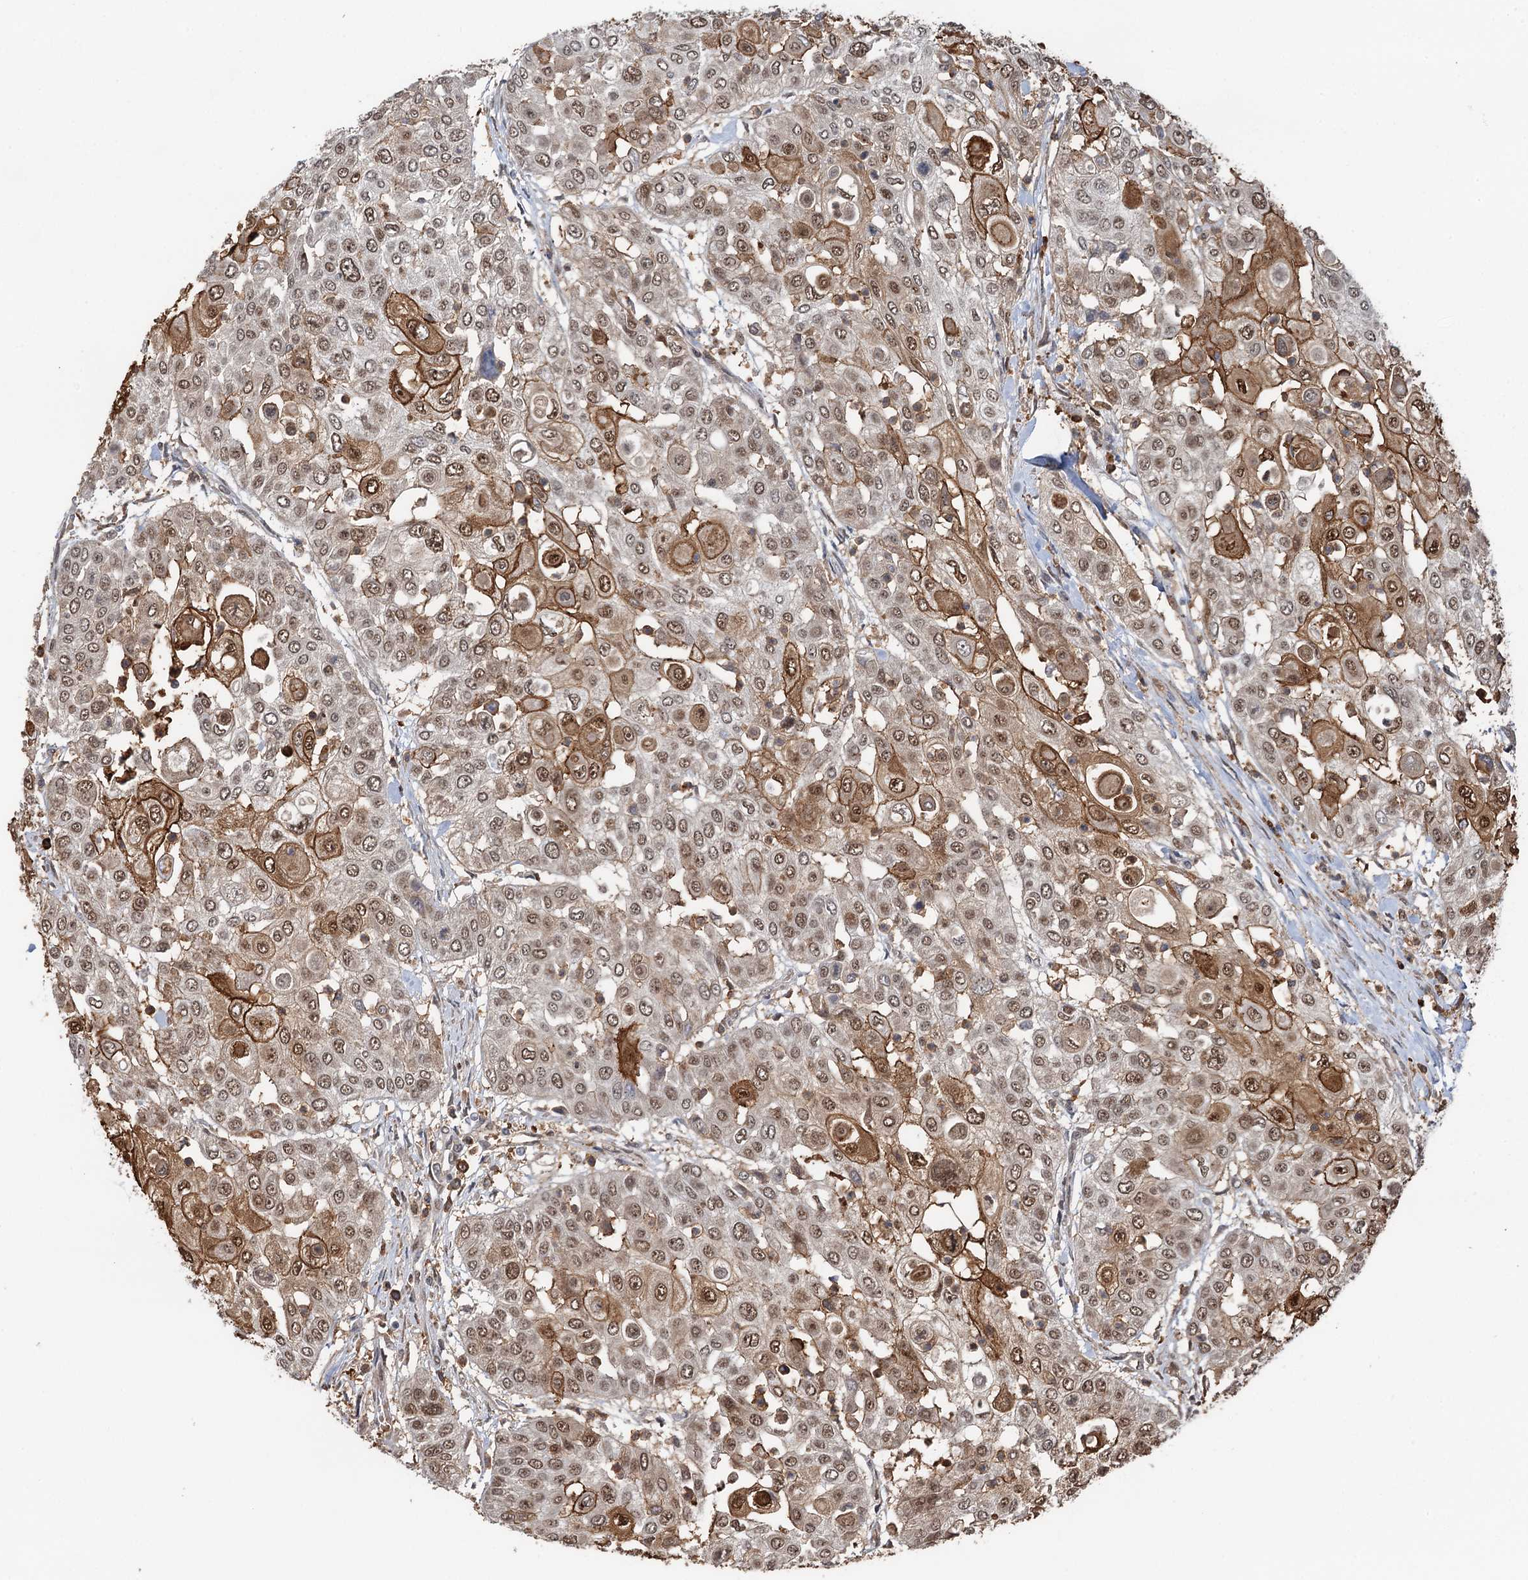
{"staining": {"intensity": "strong", "quantity": ">75%", "location": "cytoplasmic/membranous,nuclear"}, "tissue": "urothelial cancer", "cell_type": "Tumor cells", "image_type": "cancer", "snomed": [{"axis": "morphology", "description": "Urothelial carcinoma, High grade"}, {"axis": "topography", "description": "Urinary bladder"}], "caption": "High-power microscopy captured an immunohistochemistry (IHC) histopathology image of high-grade urothelial carcinoma, revealing strong cytoplasmic/membranous and nuclear staining in approximately >75% of tumor cells. The staining is performed using DAB (3,3'-diaminobenzidine) brown chromogen to label protein expression. The nuclei are counter-stained blue using hematoxylin.", "gene": "ZNF609", "patient": {"sex": "female", "age": 79}}